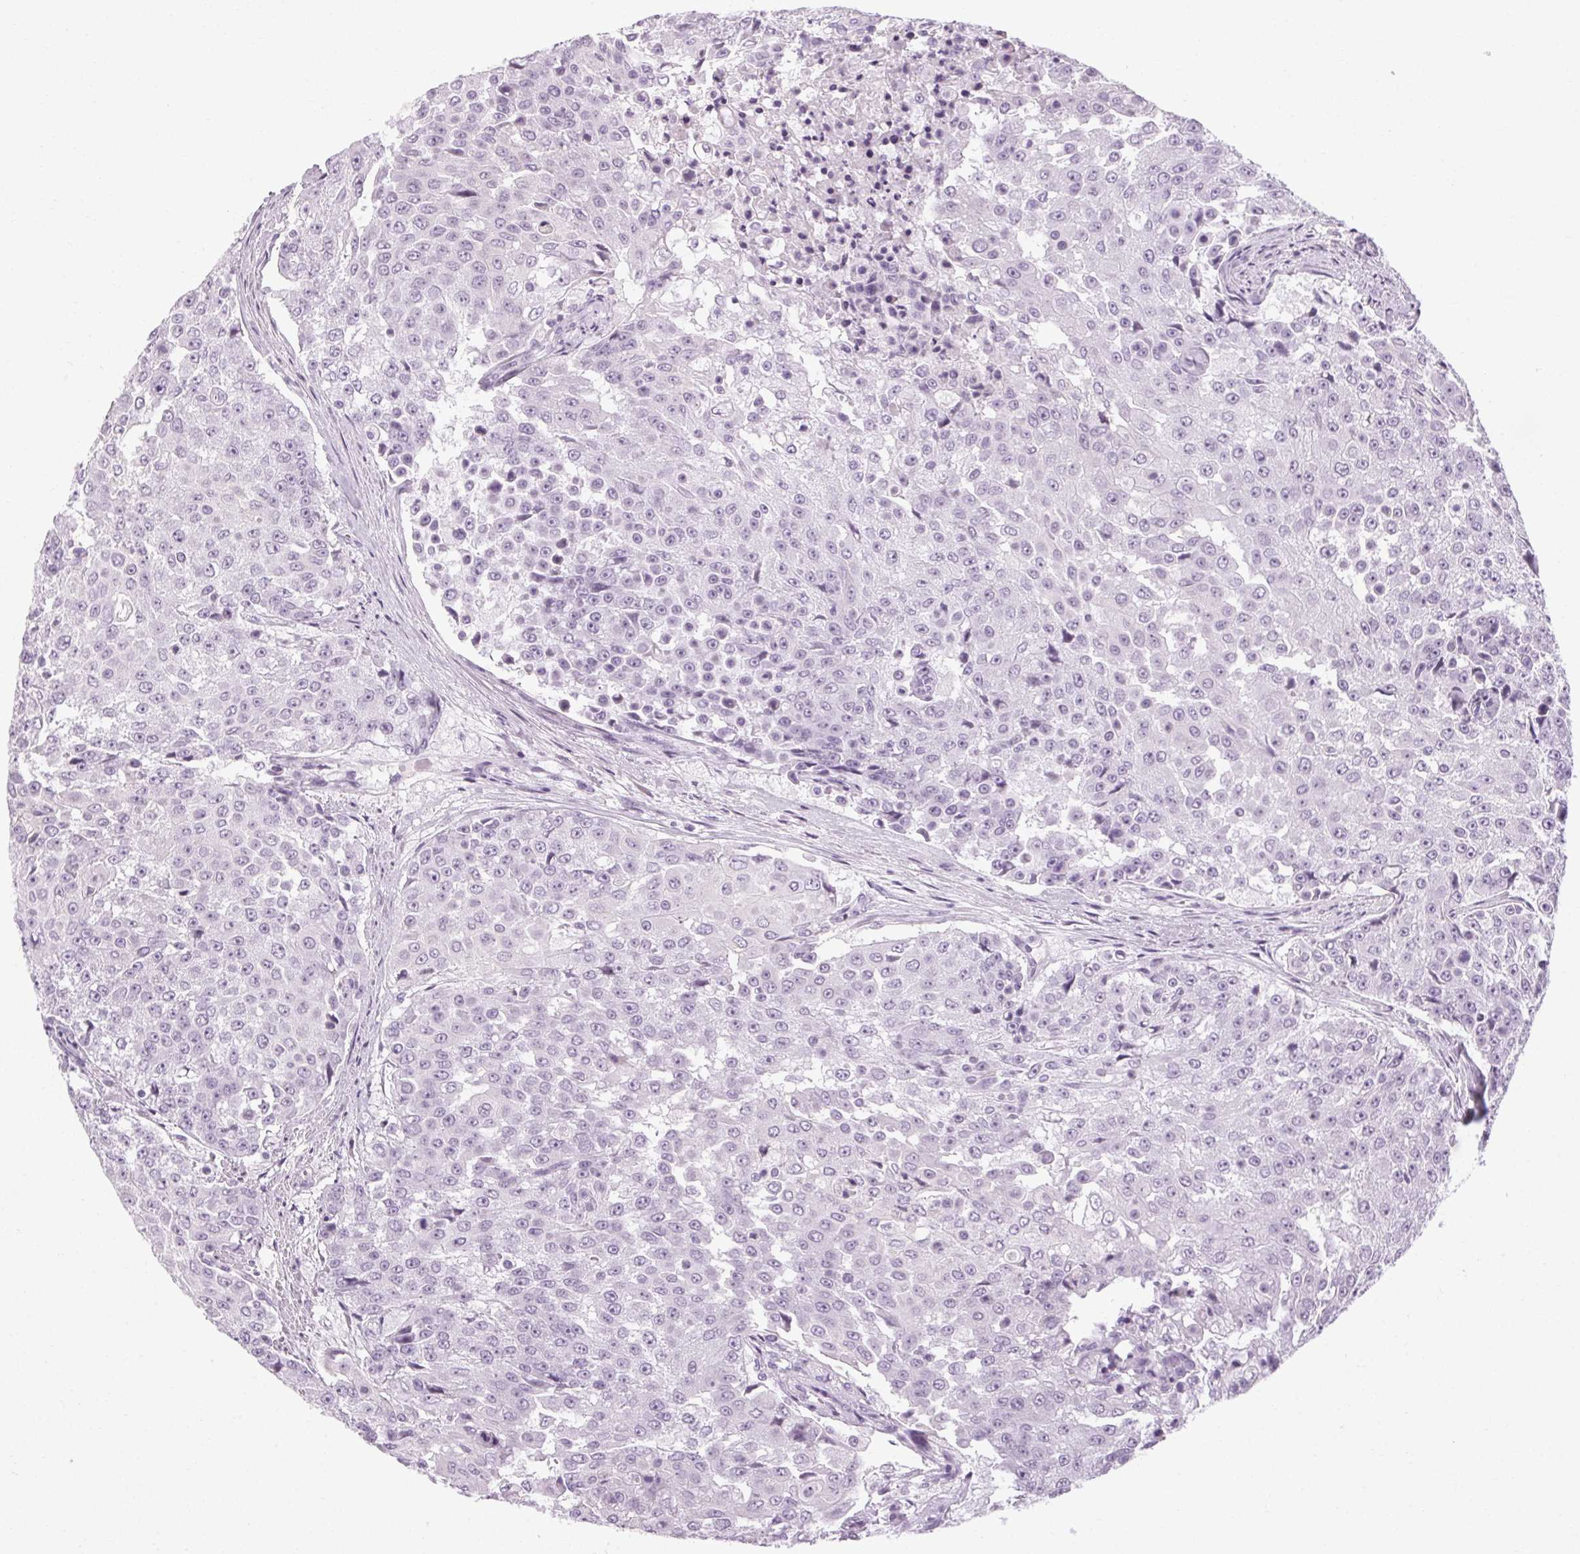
{"staining": {"intensity": "negative", "quantity": "none", "location": "none"}, "tissue": "urothelial cancer", "cell_type": "Tumor cells", "image_type": "cancer", "snomed": [{"axis": "morphology", "description": "Urothelial carcinoma, High grade"}, {"axis": "topography", "description": "Urinary bladder"}], "caption": "Immunohistochemistry (IHC) image of high-grade urothelial carcinoma stained for a protein (brown), which demonstrates no positivity in tumor cells.", "gene": "POMC", "patient": {"sex": "female", "age": 63}}